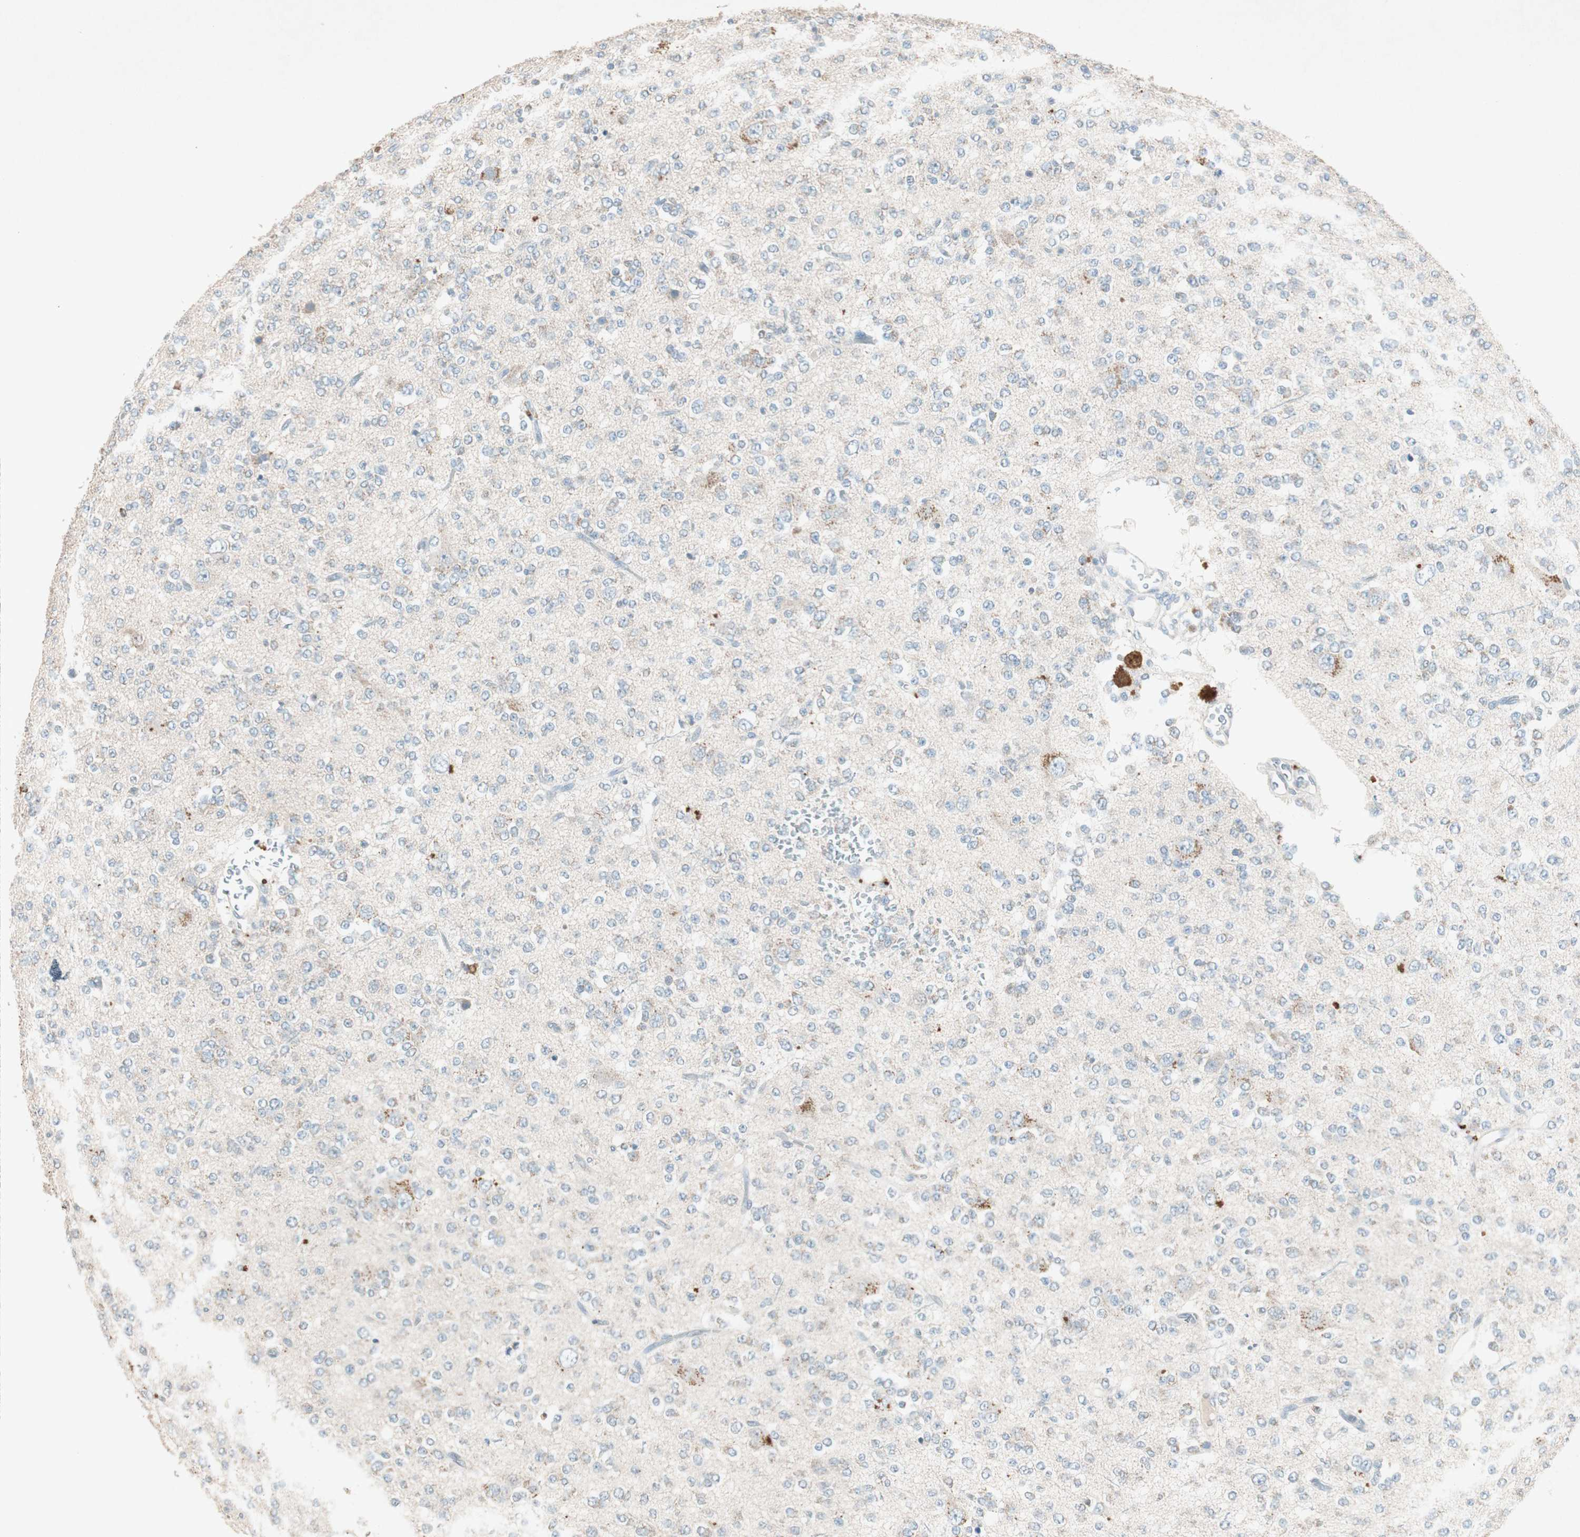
{"staining": {"intensity": "weak", "quantity": "<25%", "location": "cytoplasmic/membranous"}, "tissue": "glioma", "cell_type": "Tumor cells", "image_type": "cancer", "snomed": [{"axis": "morphology", "description": "Glioma, malignant, Low grade"}, {"axis": "topography", "description": "Brain"}], "caption": "Immunohistochemistry (IHC) photomicrograph of neoplastic tissue: glioma stained with DAB (3,3'-diaminobenzidine) exhibits no significant protein expression in tumor cells.", "gene": "NKAIN1", "patient": {"sex": "male", "age": 38}}